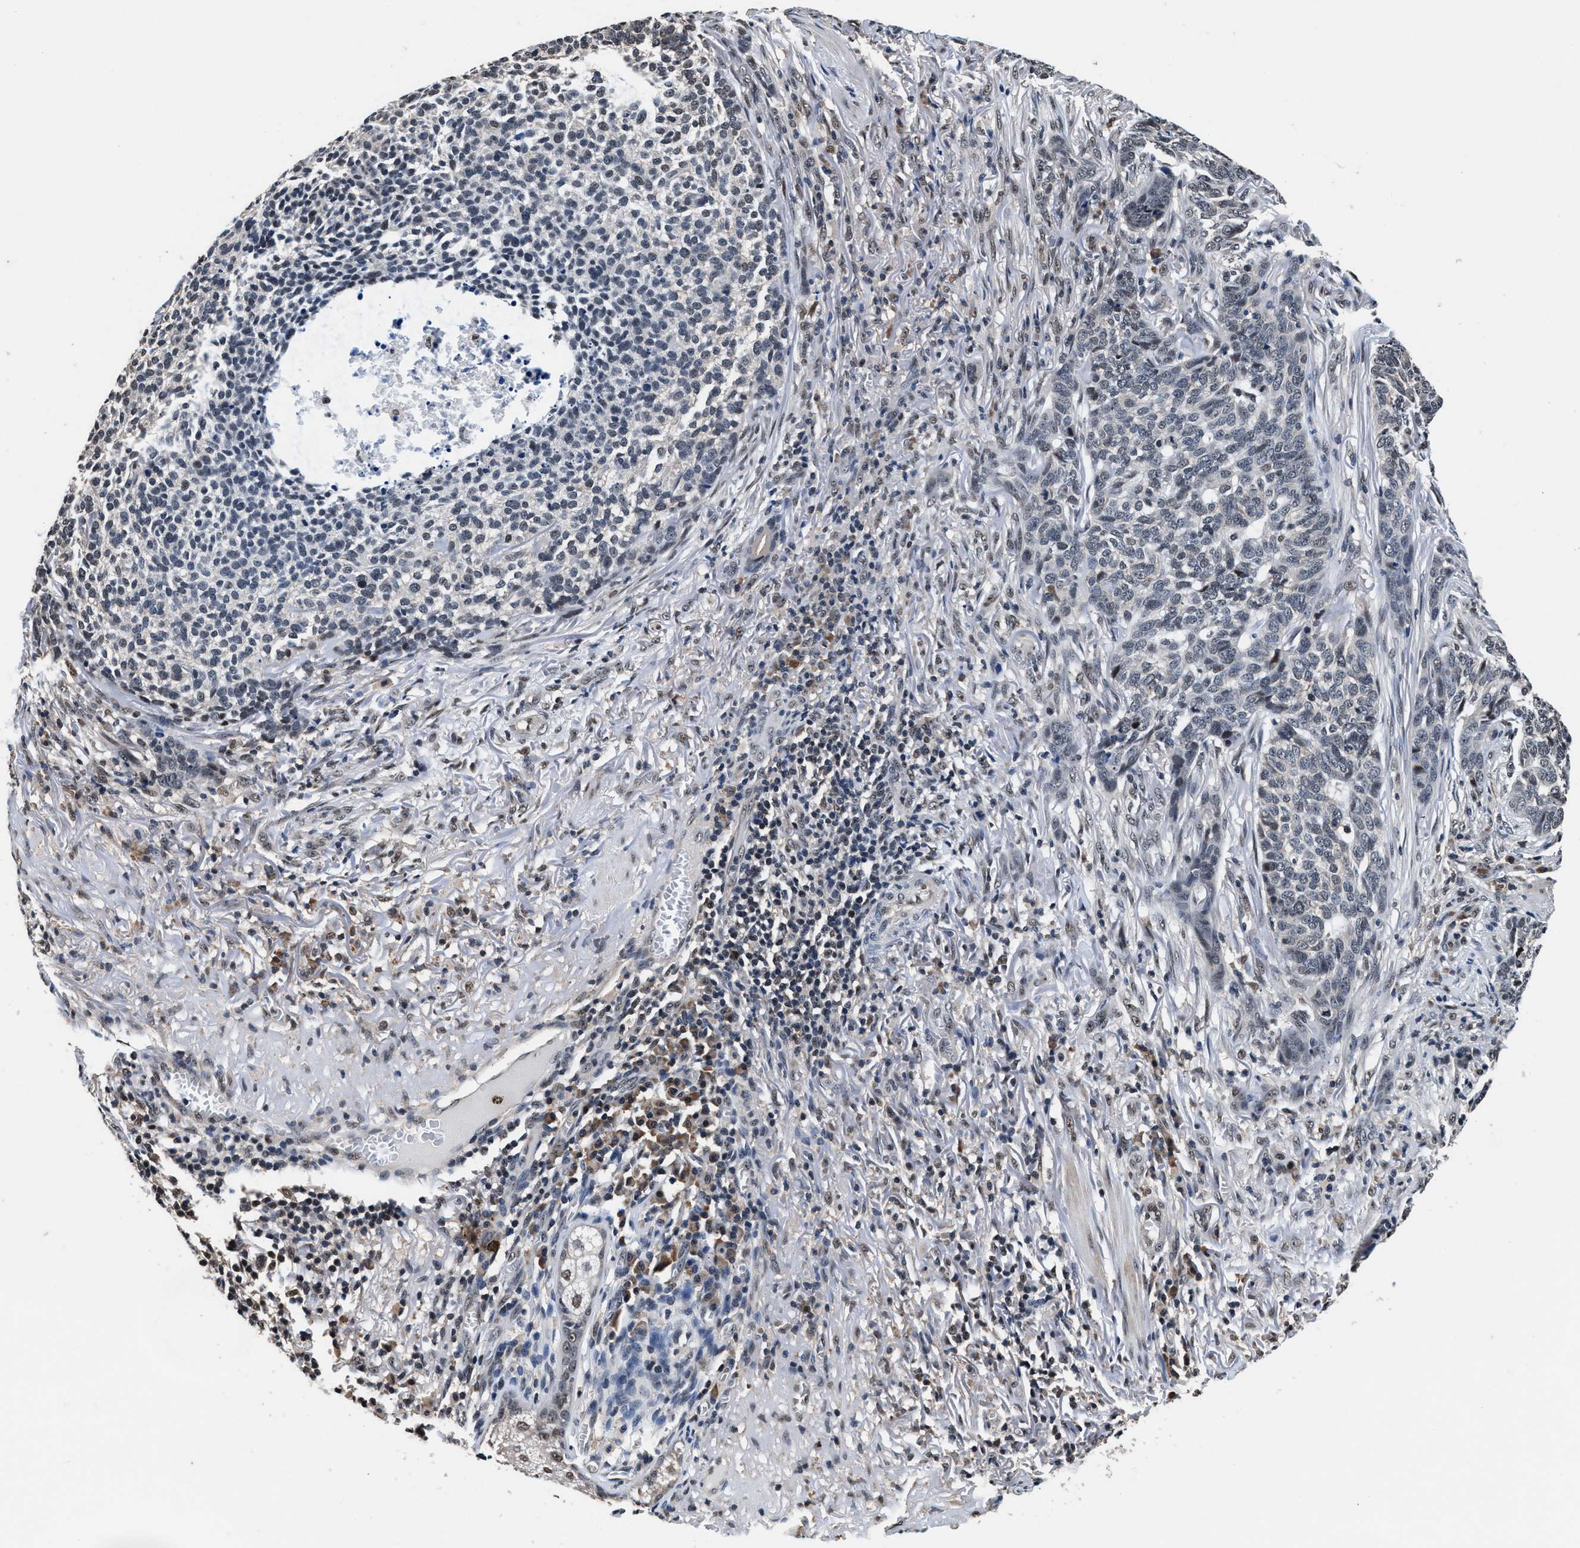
{"staining": {"intensity": "weak", "quantity": "<25%", "location": "nuclear"}, "tissue": "skin cancer", "cell_type": "Tumor cells", "image_type": "cancer", "snomed": [{"axis": "morphology", "description": "Basal cell carcinoma"}, {"axis": "topography", "description": "Skin"}], "caption": "The image reveals no significant staining in tumor cells of skin cancer.", "gene": "USP16", "patient": {"sex": "male", "age": 85}}